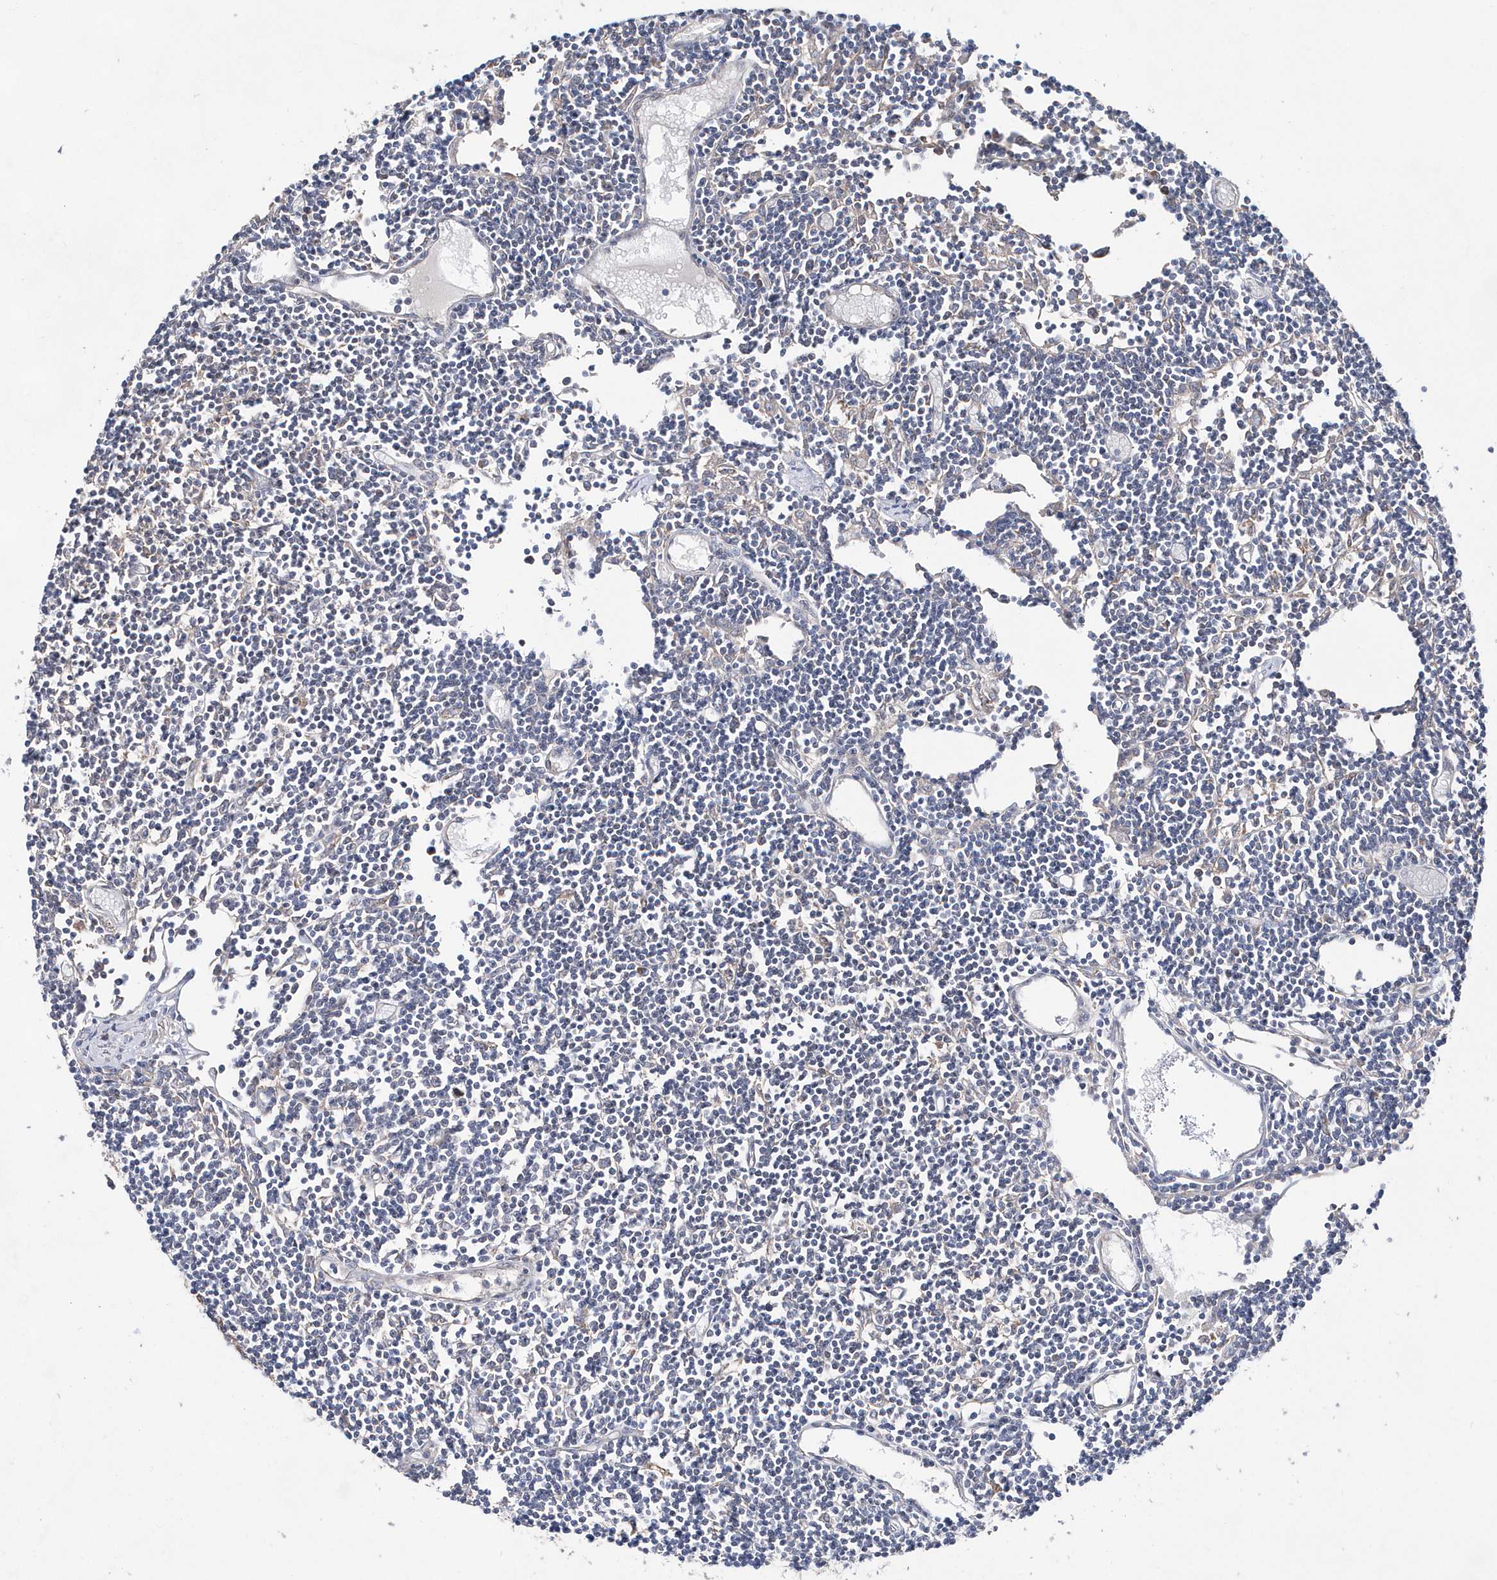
{"staining": {"intensity": "moderate", "quantity": "<25%", "location": "cytoplasmic/membranous"}, "tissue": "lymph node", "cell_type": "Non-germinal center cells", "image_type": "normal", "snomed": [{"axis": "morphology", "description": "Normal tissue, NOS"}, {"axis": "topography", "description": "Lymph node"}], "caption": "The image exhibits staining of benign lymph node, revealing moderate cytoplasmic/membranous protein positivity (brown color) within non-germinal center cells.", "gene": "BDH2", "patient": {"sex": "female", "age": 11}}